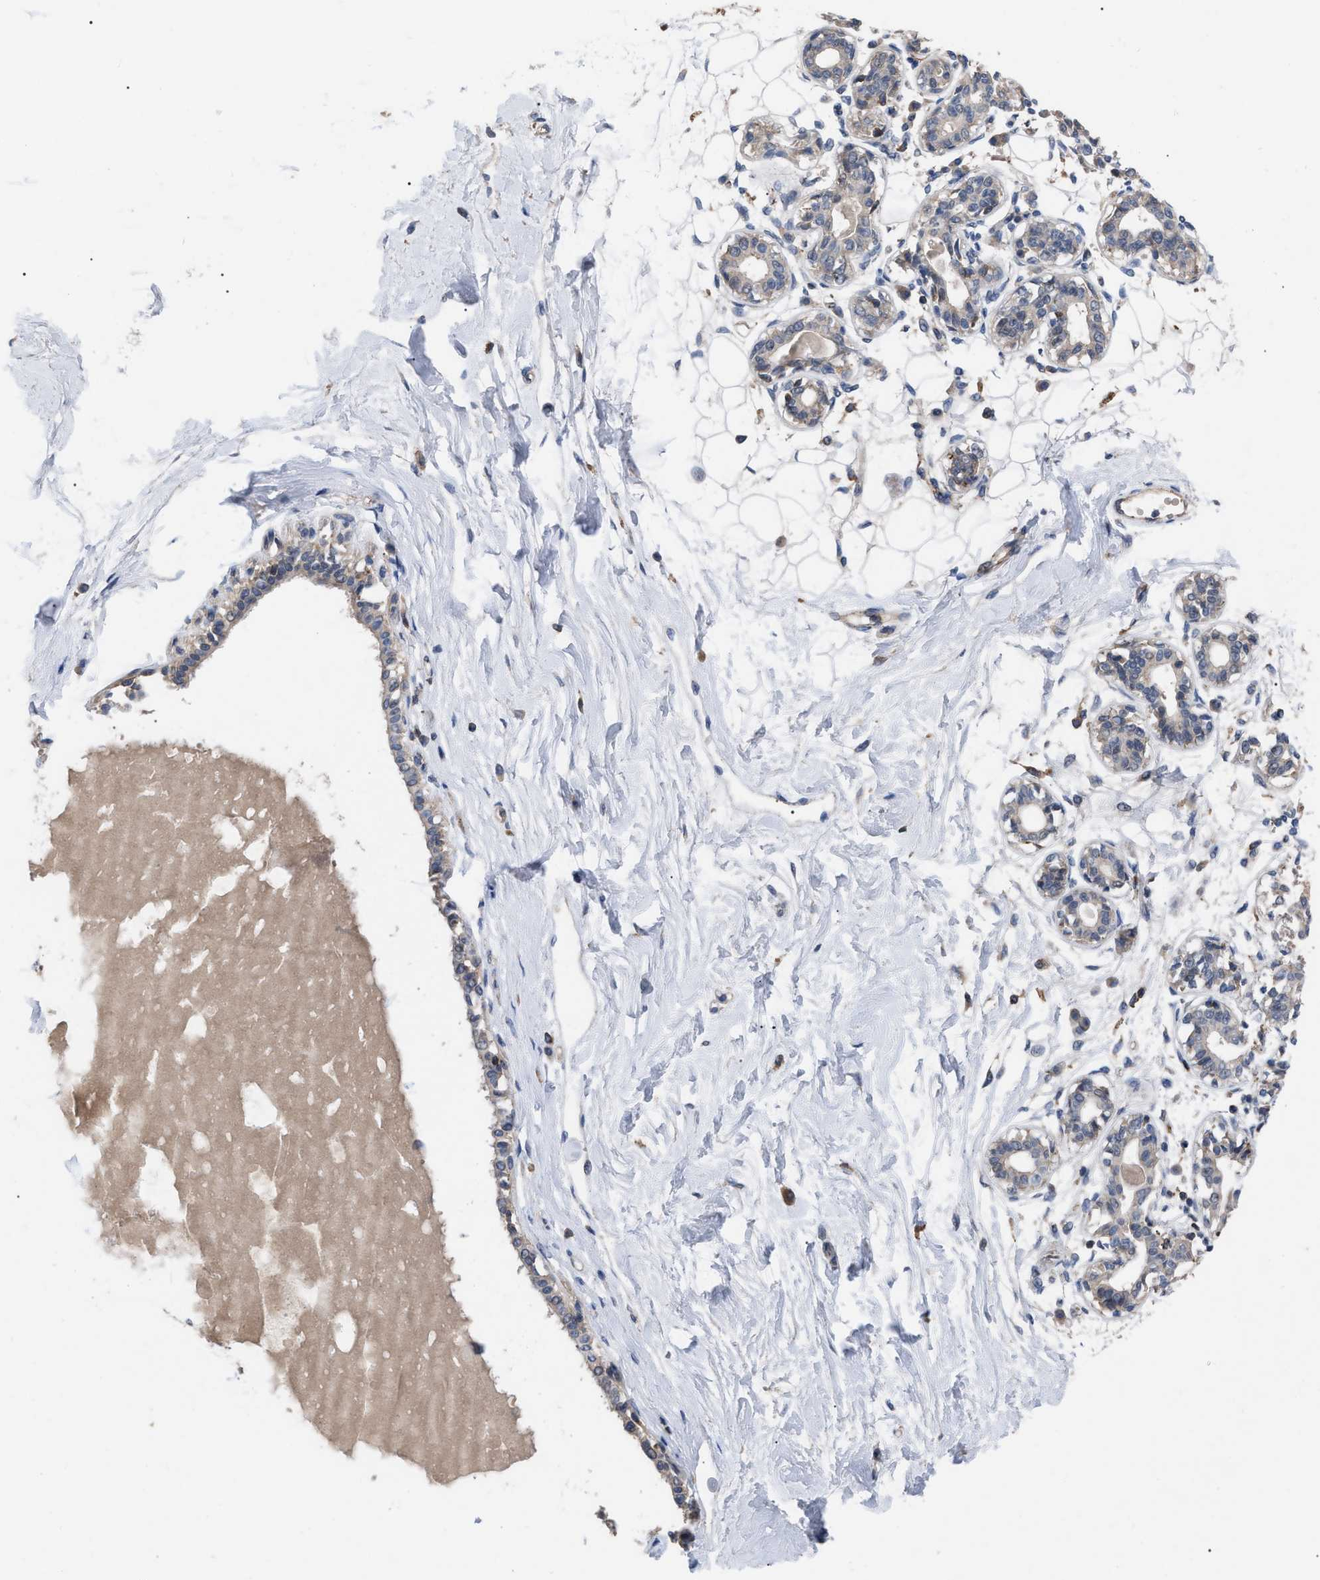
{"staining": {"intensity": "weak", "quantity": ">75%", "location": "cytoplasmic/membranous"}, "tissue": "breast", "cell_type": "Adipocytes", "image_type": "normal", "snomed": [{"axis": "morphology", "description": "Normal tissue, NOS"}, {"axis": "topography", "description": "Breast"}], "caption": "Immunohistochemical staining of benign human breast demonstrates weak cytoplasmic/membranous protein positivity in about >75% of adipocytes. (DAB = brown stain, brightfield microscopy at high magnification).", "gene": "FAM171A2", "patient": {"sex": "female", "age": 45}}